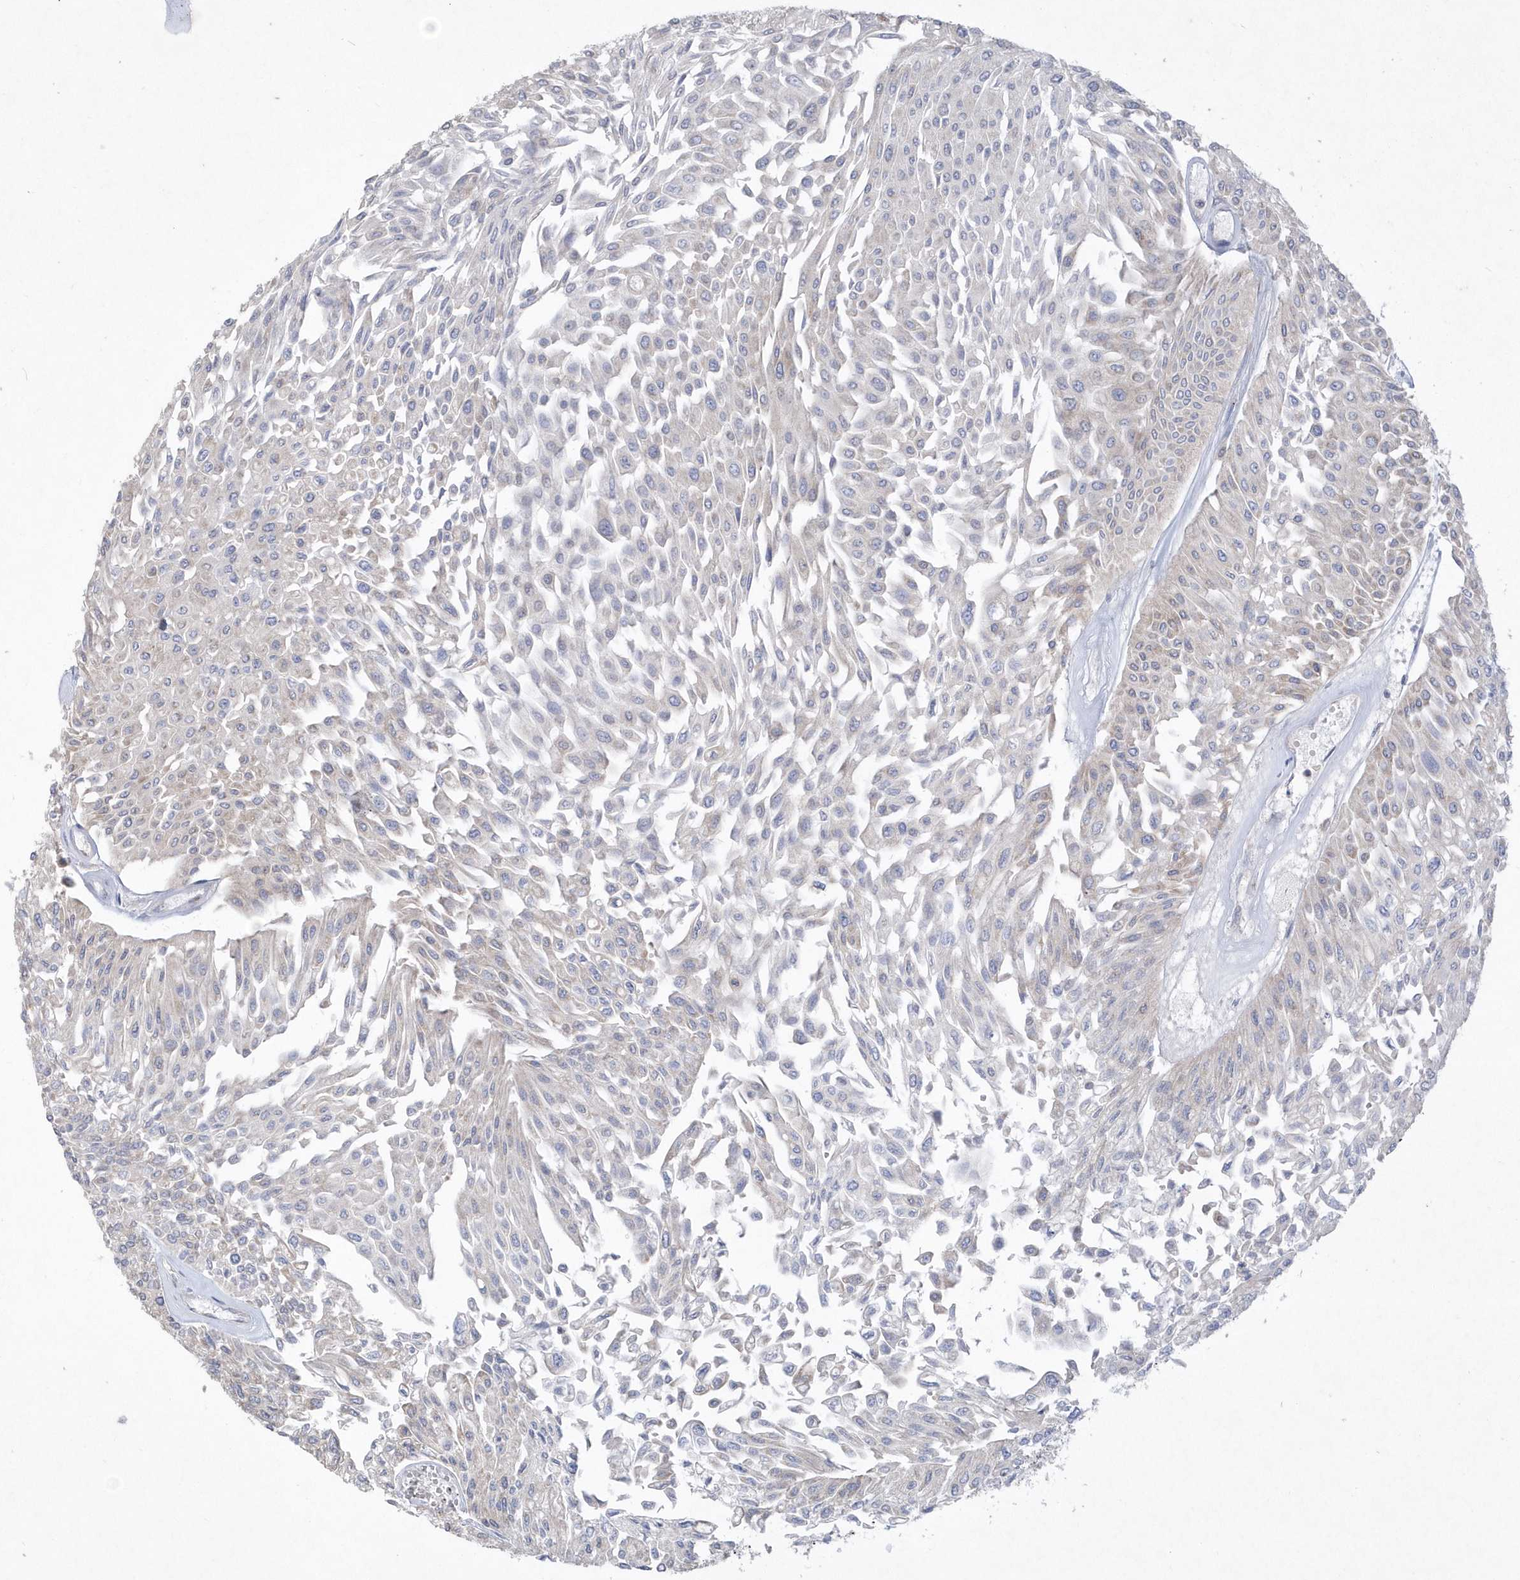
{"staining": {"intensity": "negative", "quantity": "none", "location": "none"}, "tissue": "urothelial cancer", "cell_type": "Tumor cells", "image_type": "cancer", "snomed": [{"axis": "morphology", "description": "Urothelial carcinoma, Low grade"}, {"axis": "topography", "description": "Urinary bladder"}], "caption": "Immunohistochemistry histopathology image of human low-grade urothelial carcinoma stained for a protein (brown), which reveals no staining in tumor cells.", "gene": "DGAT1", "patient": {"sex": "male", "age": 67}}